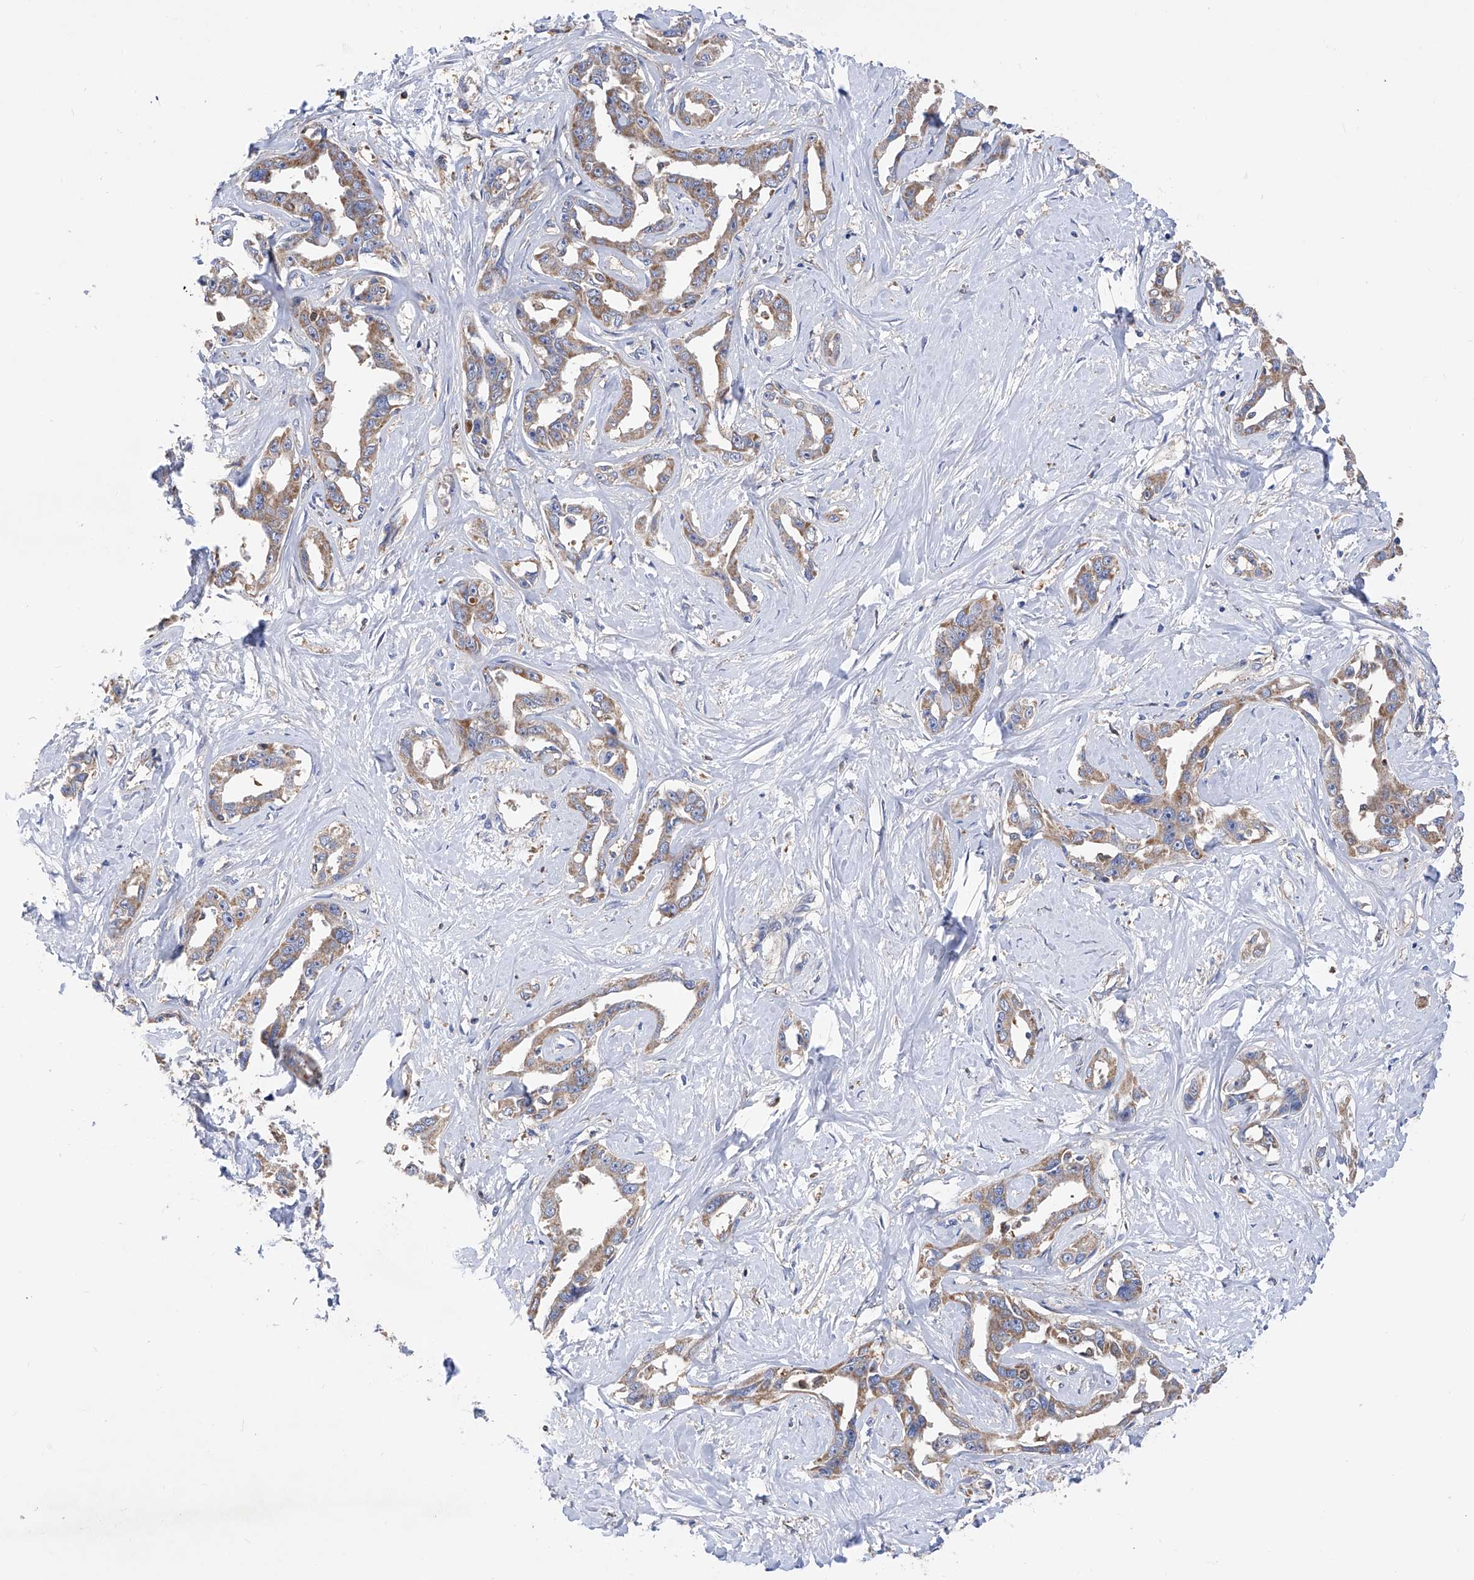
{"staining": {"intensity": "moderate", "quantity": ">75%", "location": "cytoplasmic/membranous"}, "tissue": "liver cancer", "cell_type": "Tumor cells", "image_type": "cancer", "snomed": [{"axis": "morphology", "description": "Cholangiocarcinoma"}, {"axis": "topography", "description": "Liver"}], "caption": "Protein positivity by IHC exhibits moderate cytoplasmic/membranous staining in approximately >75% of tumor cells in liver cancer.", "gene": "SPATA20", "patient": {"sex": "male", "age": 59}}